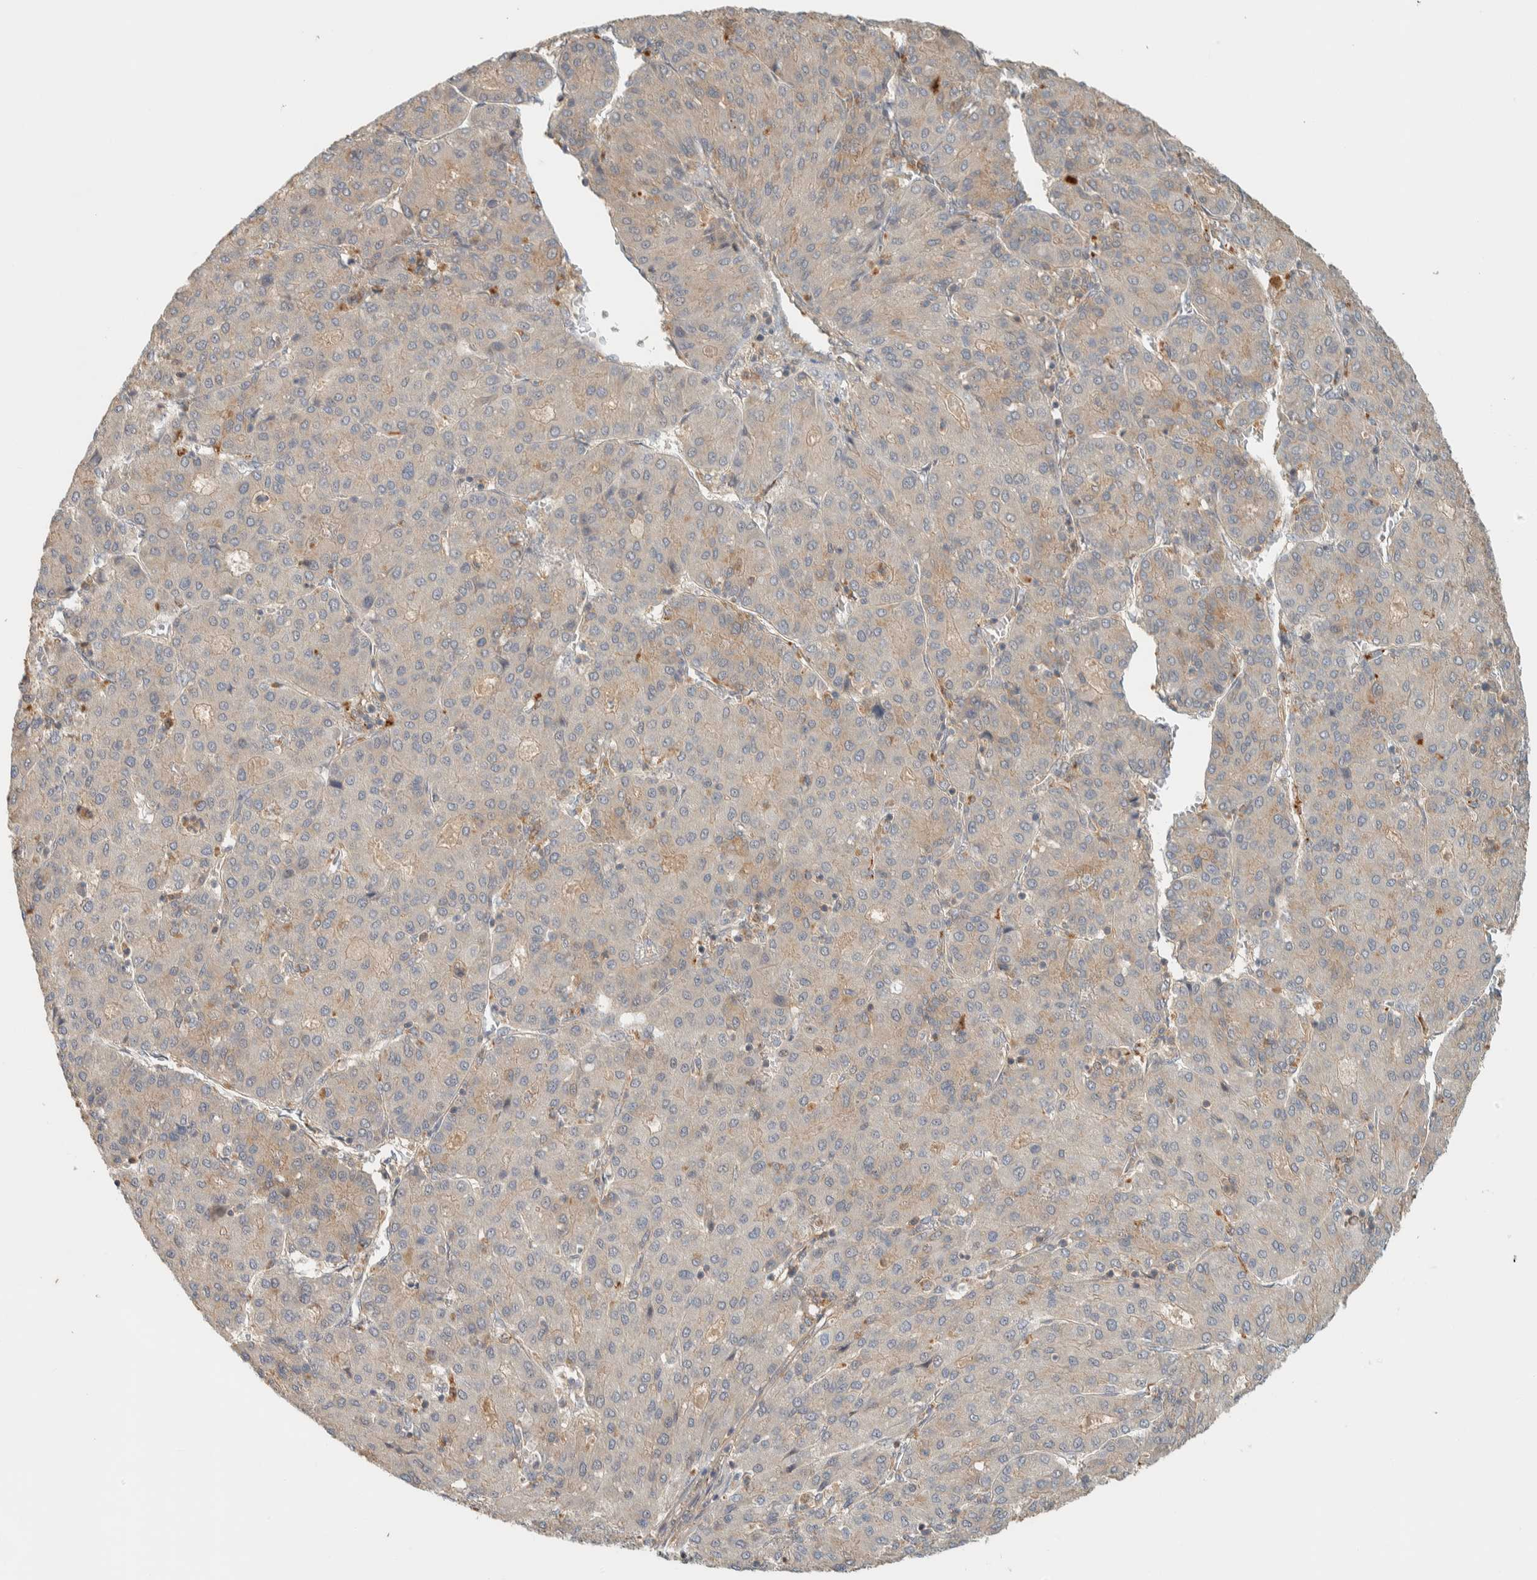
{"staining": {"intensity": "weak", "quantity": "<25%", "location": "cytoplasmic/membranous"}, "tissue": "liver cancer", "cell_type": "Tumor cells", "image_type": "cancer", "snomed": [{"axis": "morphology", "description": "Carcinoma, Hepatocellular, NOS"}, {"axis": "topography", "description": "Liver"}], "caption": "The micrograph exhibits no significant positivity in tumor cells of liver cancer (hepatocellular carcinoma).", "gene": "RAB11FIP1", "patient": {"sex": "male", "age": 65}}